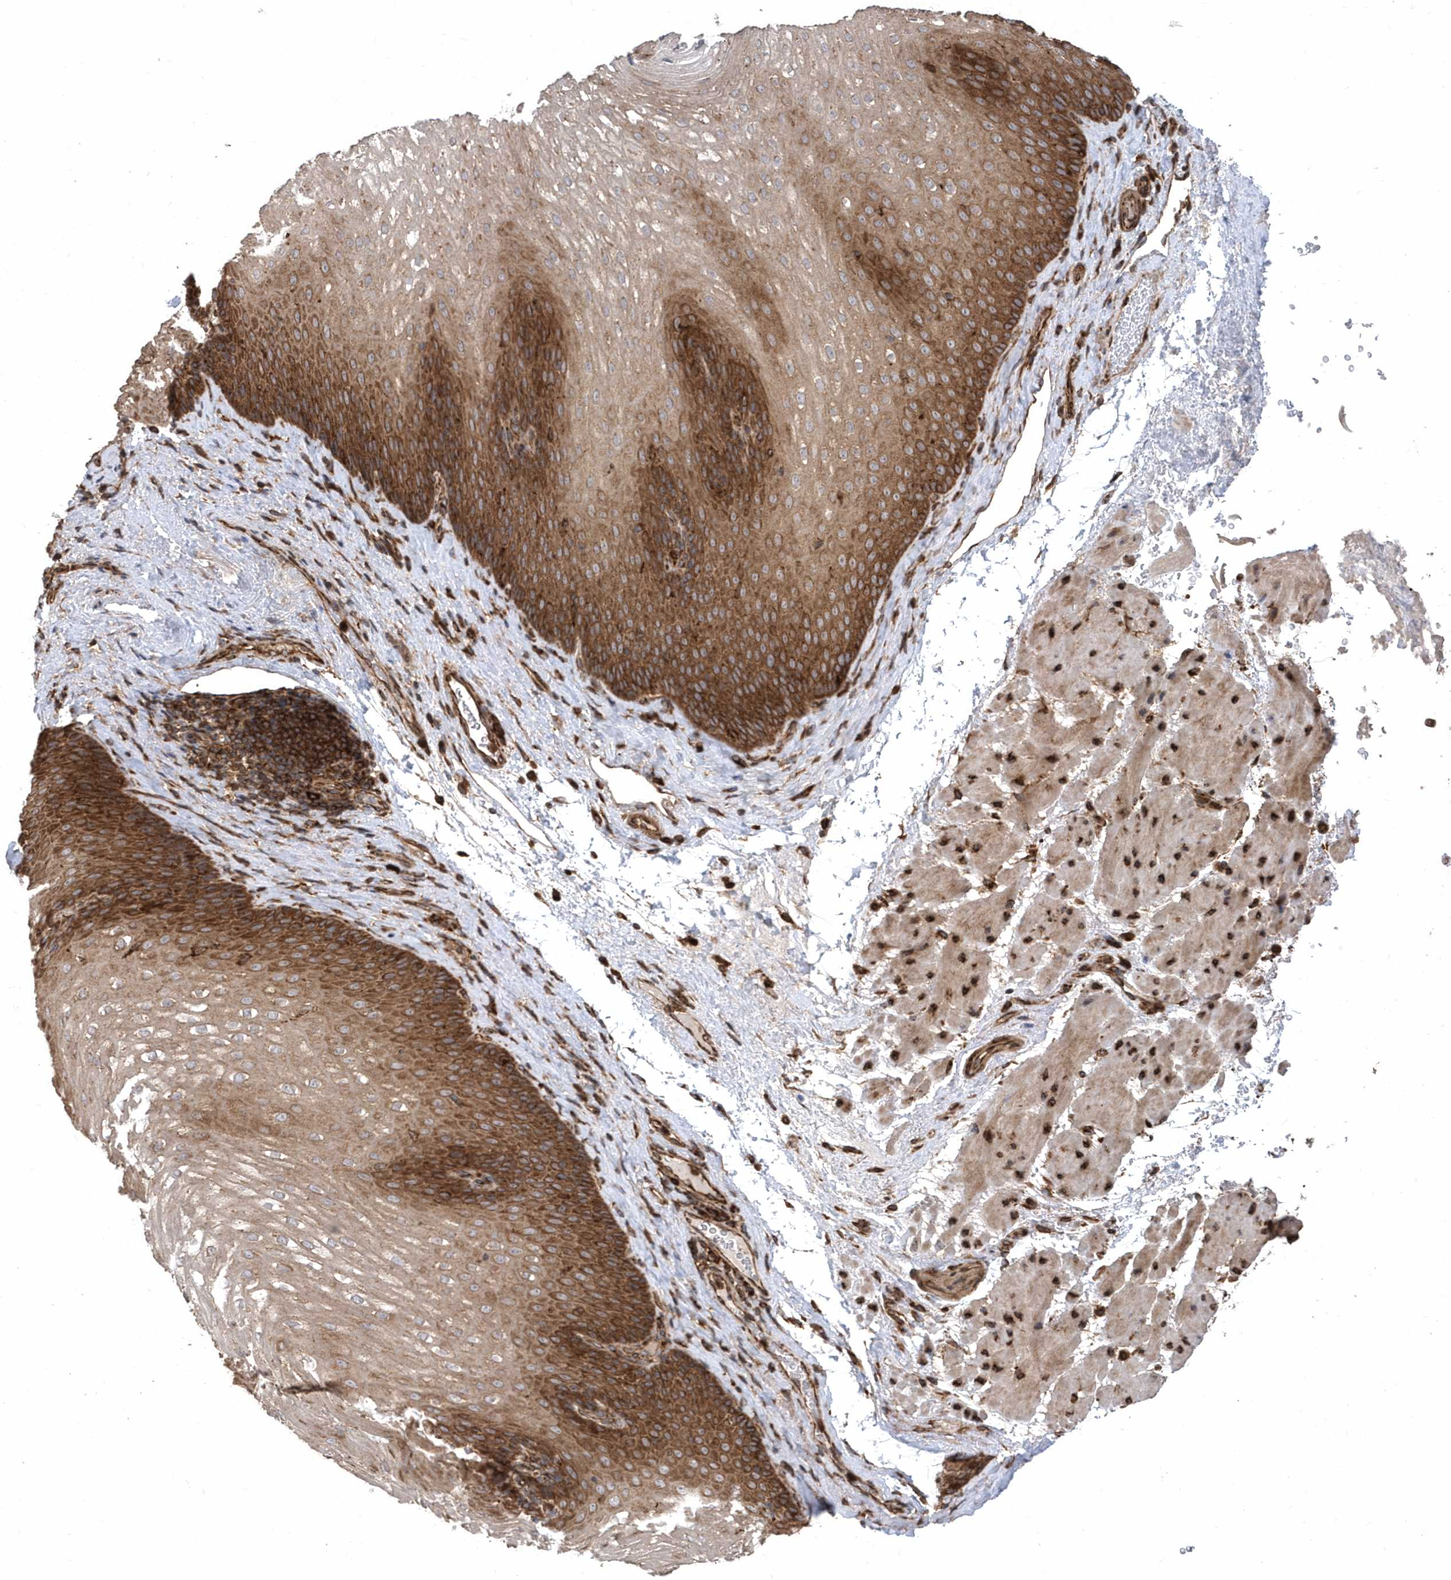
{"staining": {"intensity": "strong", "quantity": ">75%", "location": "cytoplasmic/membranous"}, "tissue": "esophagus", "cell_type": "Squamous epithelial cells", "image_type": "normal", "snomed": [{"axis": "morphology", "description": "Normal tissue, NOS"}, {"axis": "topography", "description": "Esophagus"}], "caption": "Benign esophagus displays strong cytoplasmic/membranous positivity in approximately >75% of squamous epithelial cells.", "gene": "WASHC5", "patient": {"sex": "female", "age": 66}}